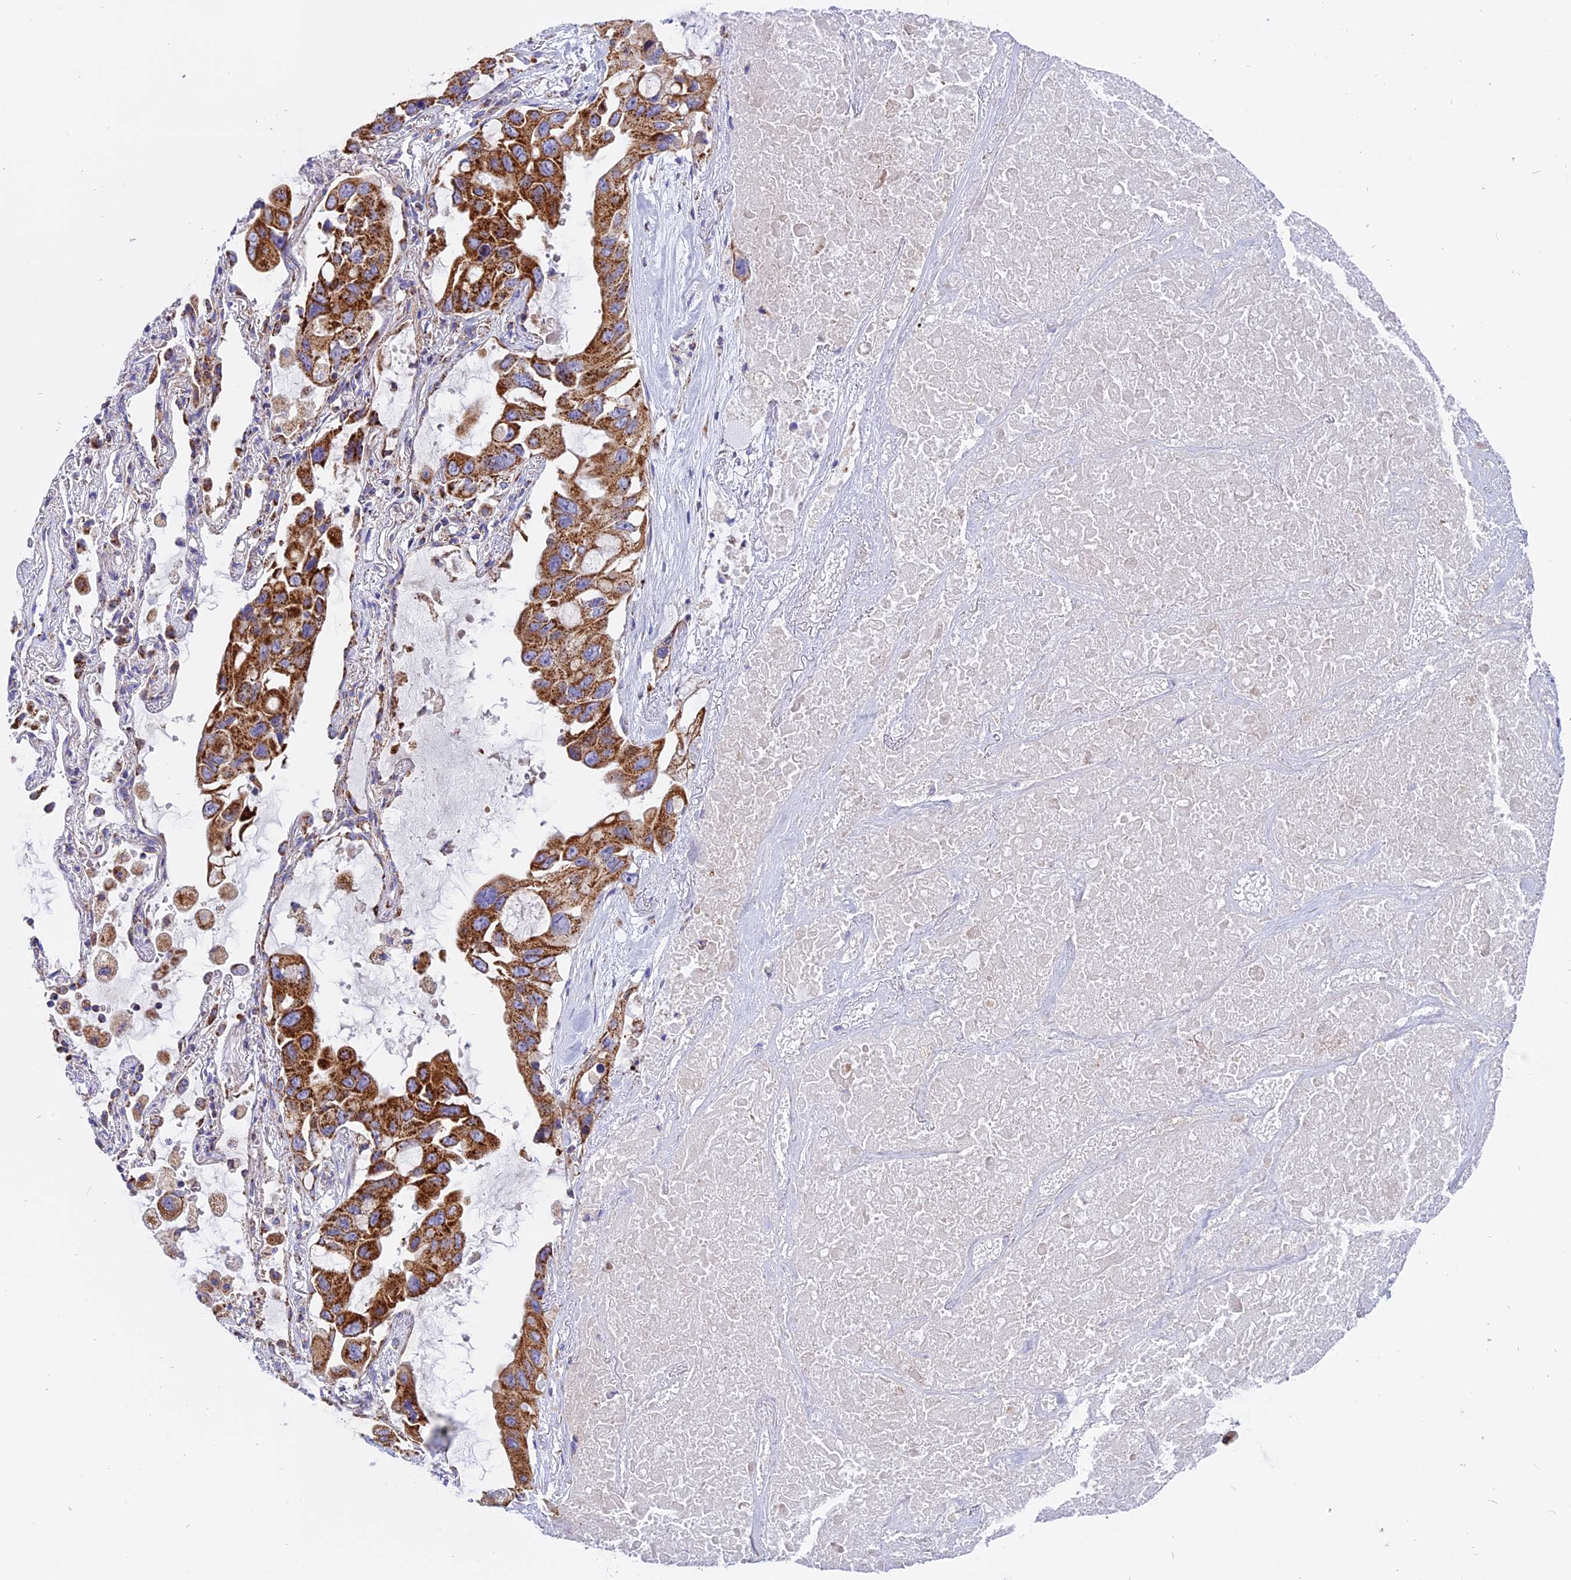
{"staining": {"intensity": "strong", "quantity": ">75%", "location": "cytoplasmic/membranous"}, "tissue": "lung cancer", "cell_type": "Tumor cells", "image_type": "cancer", "snomed": [{"axis": "morphology", "description": "Squamous cell carcinoma, NOS"}, {"axis": "topography", "description": "Lung"}], "caption": "This is an image of IHC staining of lung squamous cell carcinoma, which shows strong staining in the cytoplasmic/membranous of tumor cells.", "gene": "MRPS34", "patient": {"sex": "female", "age": 73}}